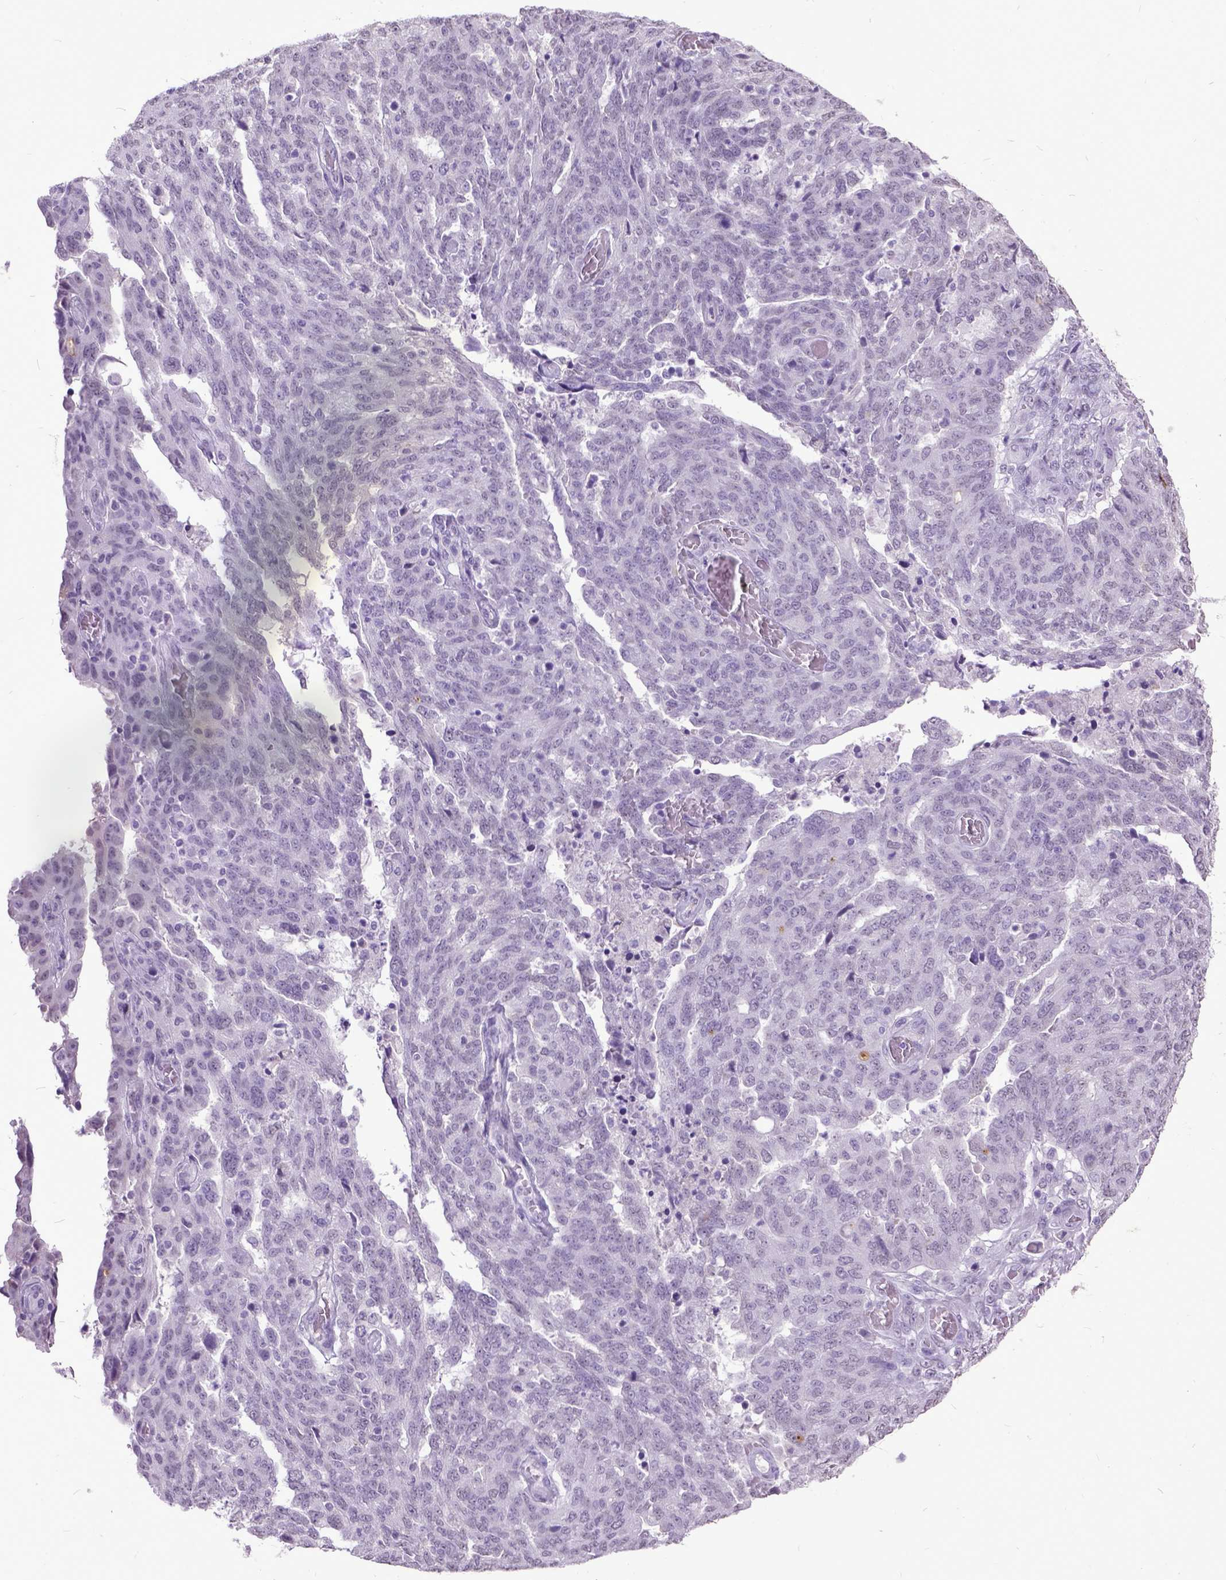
{"staining": {"intensity": "negative", "quantity": "none", "location": "none"}, "tissue": "ovarian cancer", "cell_type": "Tumor cells", "image_type": "cancer", "snomed": [{"axis": "morphology", "description": "Cystadenocarcinoma, serous, NOS"}, {"axis": "topography", "description": "Ovary"}], "caption": "Ovarian cancer stained for a protein using IHC demonstrates no expression tumor cells.", "gene": "MARCHF10", "patient": {"sex": "female", "age": 67}}